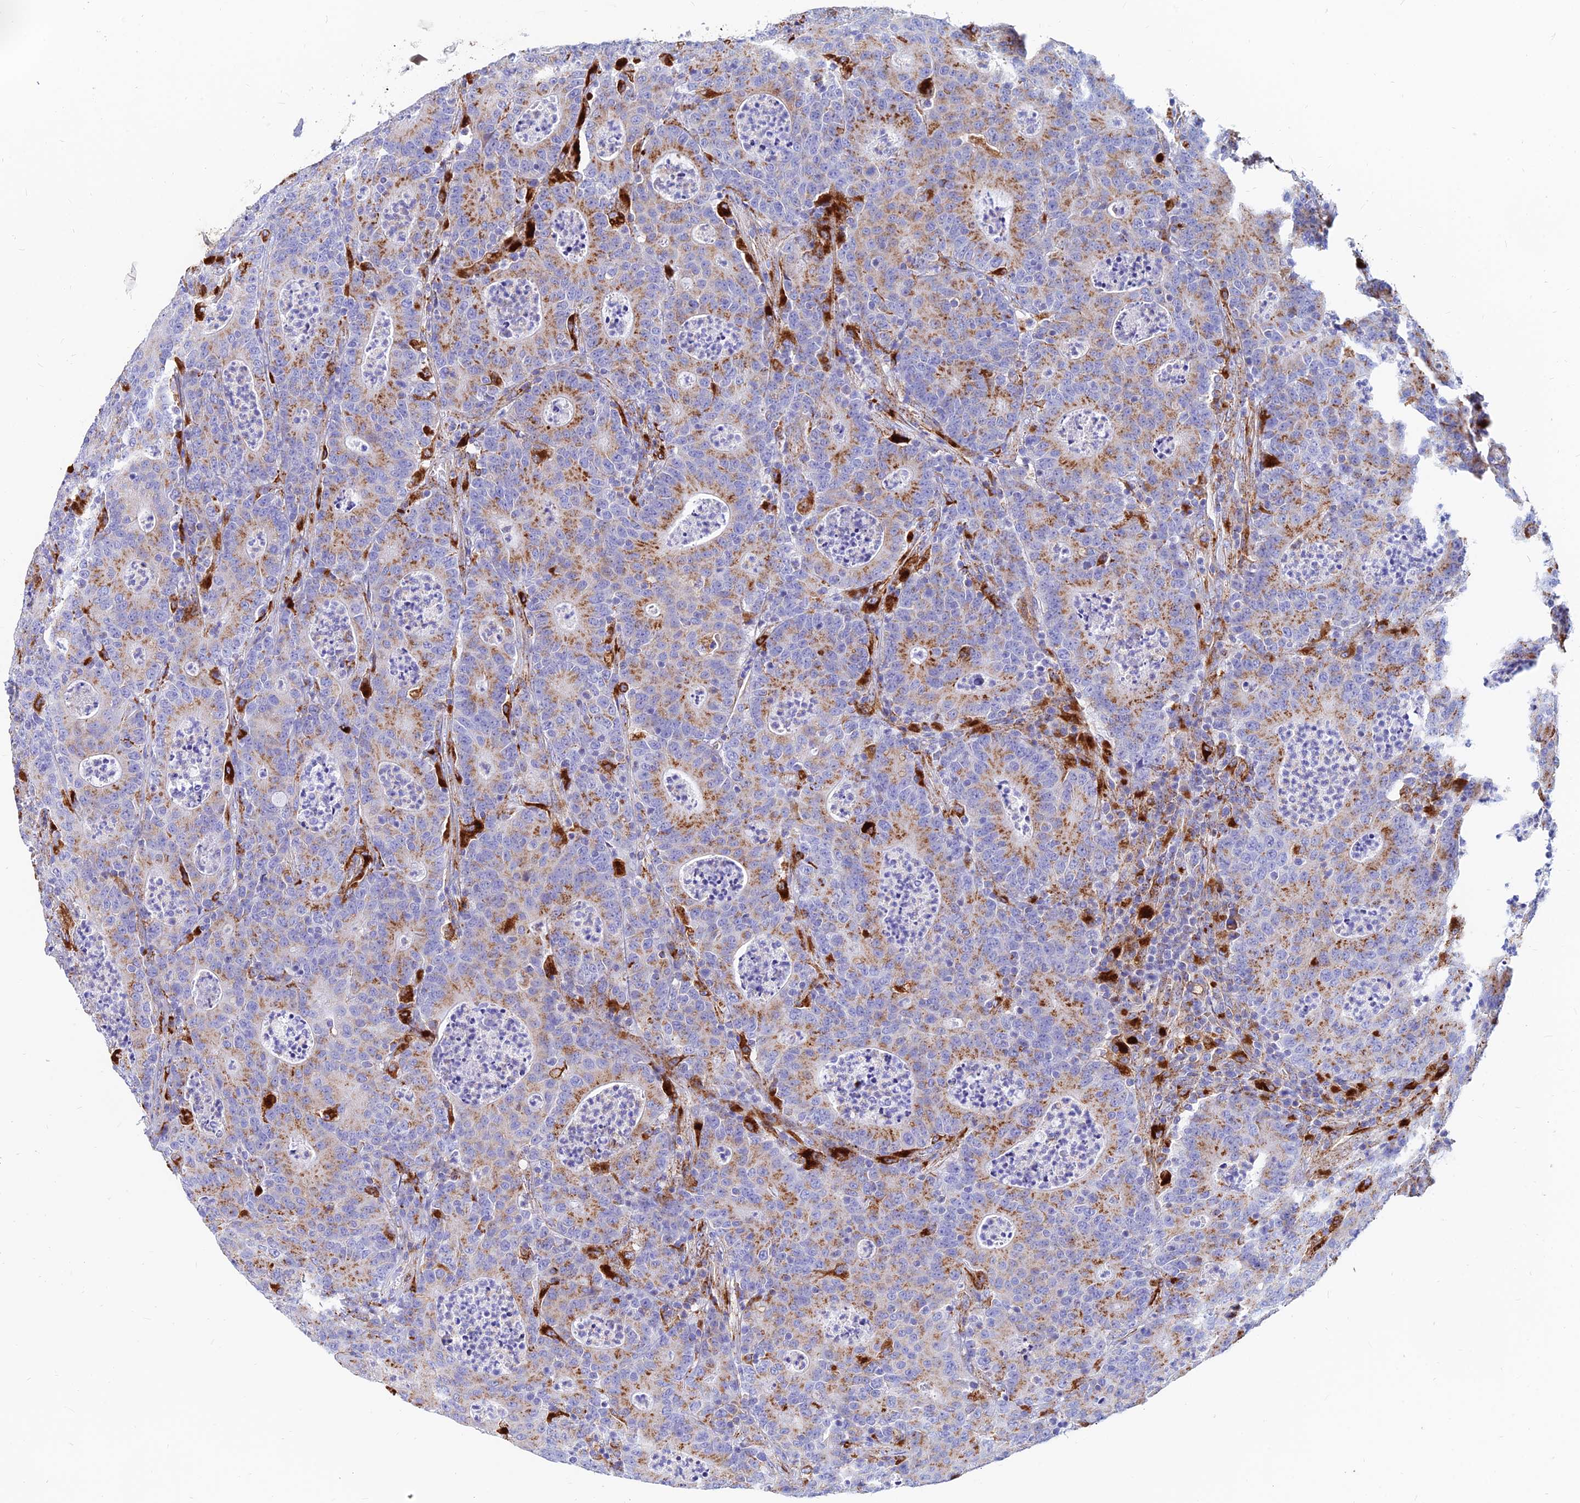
{"staining": {"intensity": "moderate", "quantity": ">75%", "location": "cytoplasmic/membranous"}, "tissue": "colorectal cancer", "cell_type": "Tumor cells", "image_type": "cancer", "snomed": [{"axis": "morphology", "description": "Adenocarcinoma, NOS"}, {"axis": "topography", "description": "Colon"}], "caption": "Tumor cells show moderate cytoplasmic/membranous positivity in about >75% of cells in colorectal adenocarcinoma. The protein of interest is stained brown, and the nuclei are stained in blue (DAB (3,3'-diaminobenzidine) IHC with brightfield microscopy, high magnification).", "gene": "SPNS1", "patient": {"sex": "male", "age": 83}}